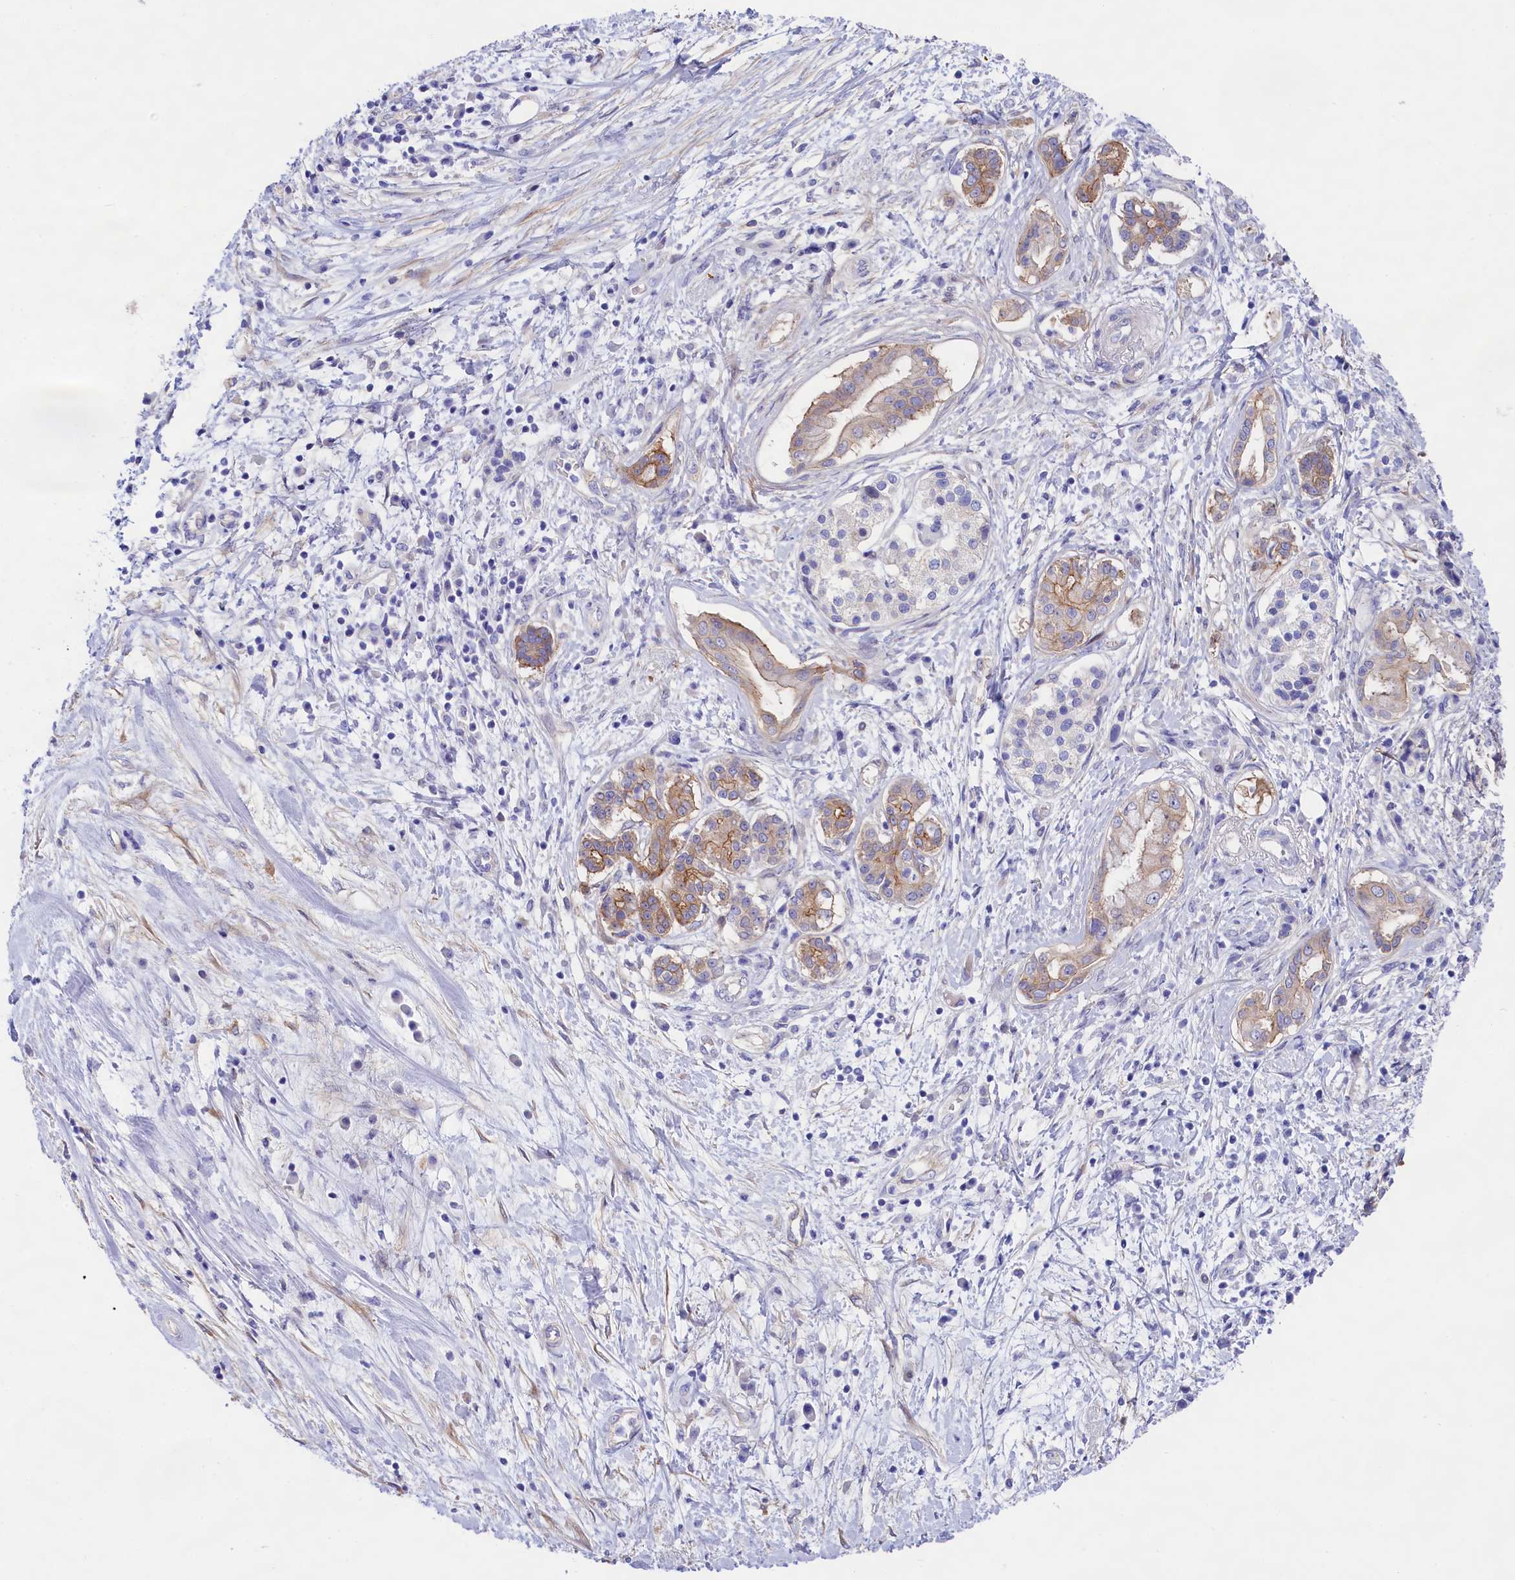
{"staining": {"intensity": "moderate", "quantity": "<25%", "location": "cytoplasmic/membranous"}, "tissue": "pancreatic cancer", "cell_type": "Tumor cells", "image_type": "cancer", "snomed": [{"axis": "morphology", "description": "Adenocarcinoma, NOS"}, {"axis": "topography", "description": "Pancreas"}], "caption": "Approximately <25% of tumor cells in human pancreatic adenocarcinoma exhibit moderate cytoplasmic/membranous protein positivity as visualized by brown immunohistochemical staining.", "gene": "PPP1R13L", "patient": {"sex": "female", "age": 73}}